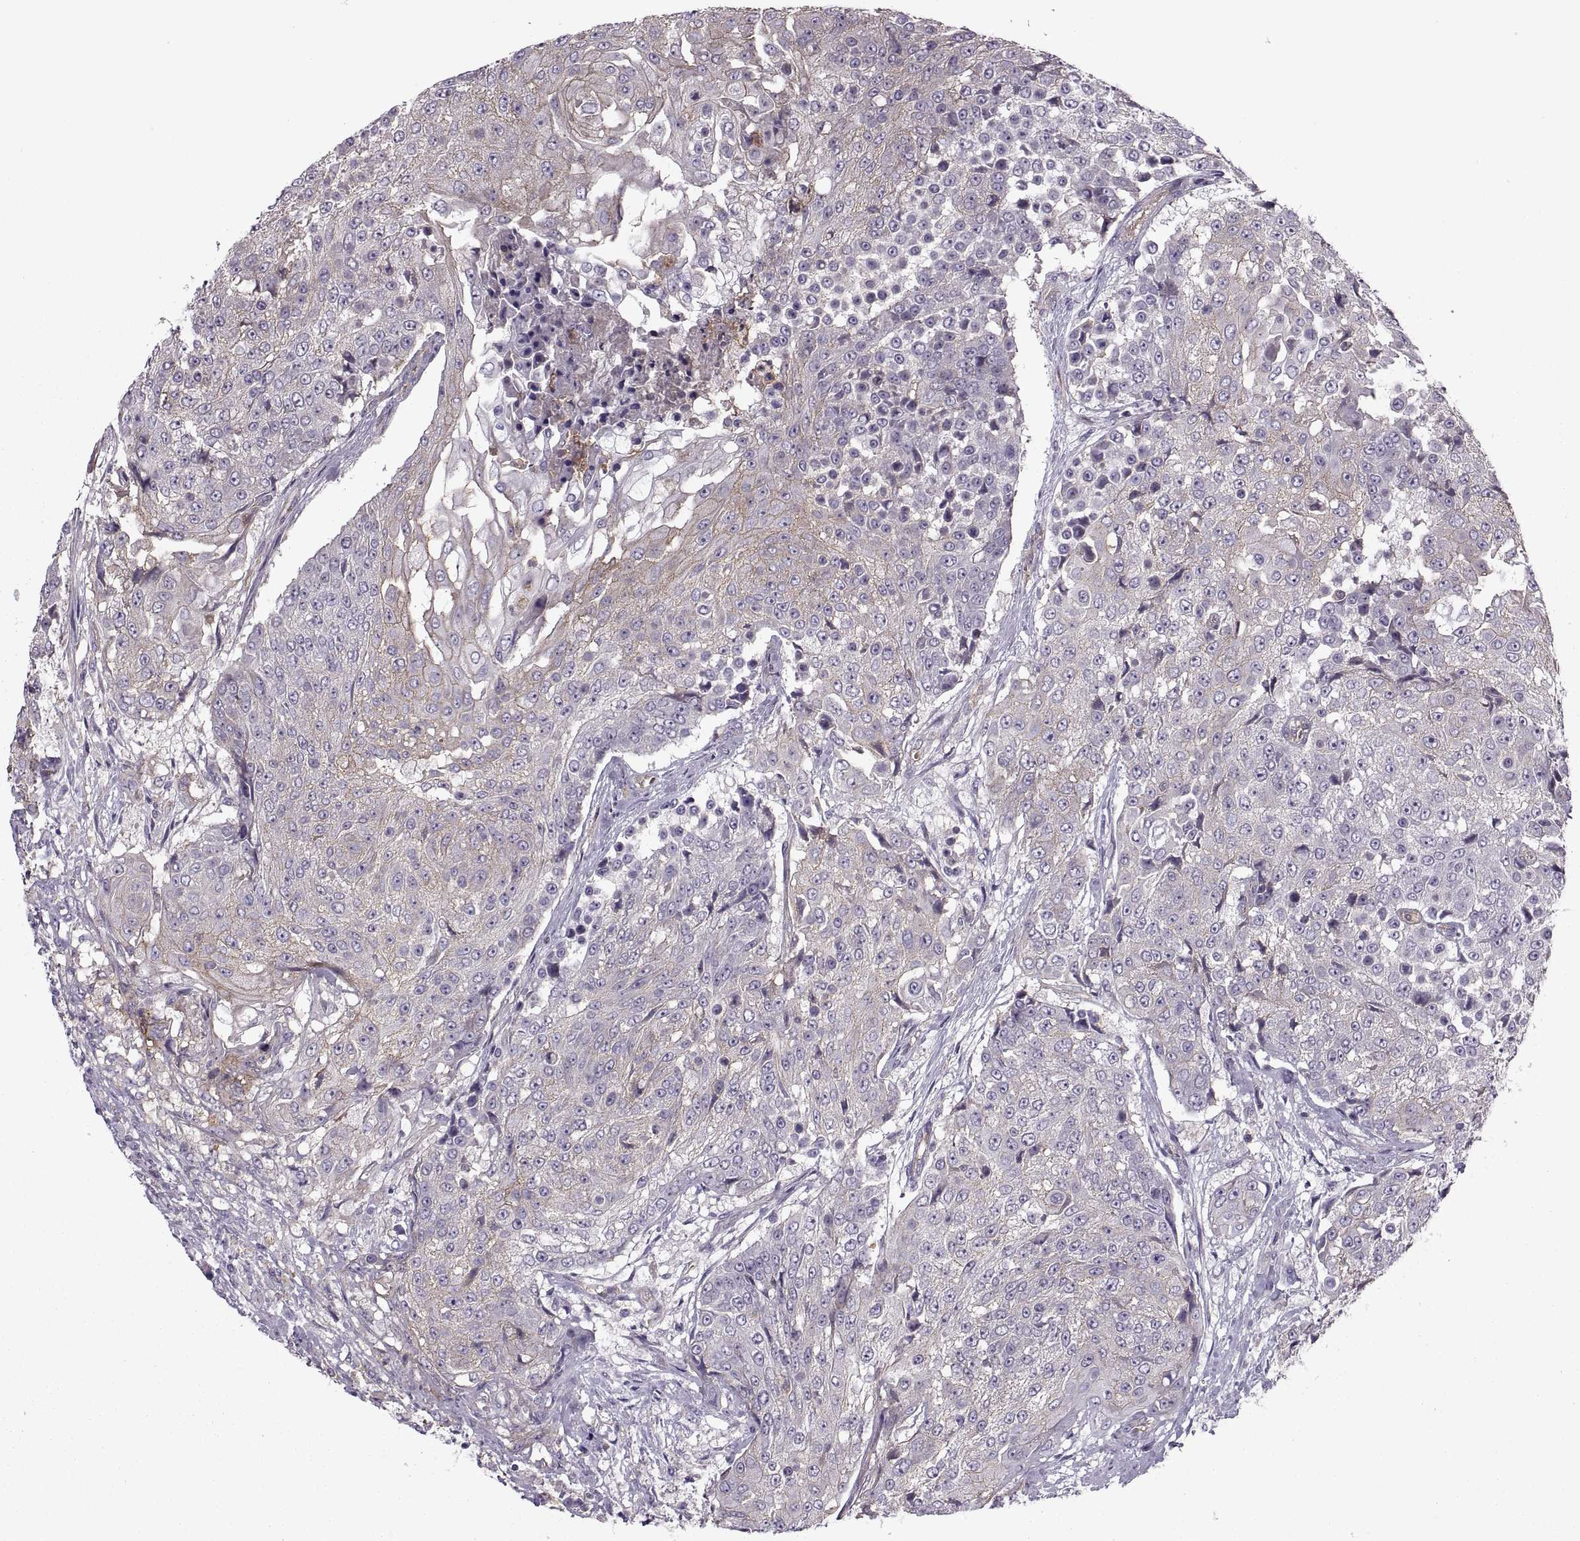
{"staining": {"intensity": "weak", "quantity": "25%-75%", "location": "cytoplasmic/membranous"}, "tissue": "urothelial cancer", "cell_type": "Tumor cells", "image_type": "cancer", "snomed": [{"axis": "morphology", "description": "Urothelial carcinoma, High grade"}, {"axis": "topography", "description": "Urinary bladder"}], "caption": "A photomicrograph showing weak cytoplasmic/membranous positivity in approximately 25%-75% of tumor cells in urothelial carcinoma (high-grade), as visualized by brown immunohistochemical staining.", "gene": "SLC2A3", "patient": {"sex": "female", "age": 63}}